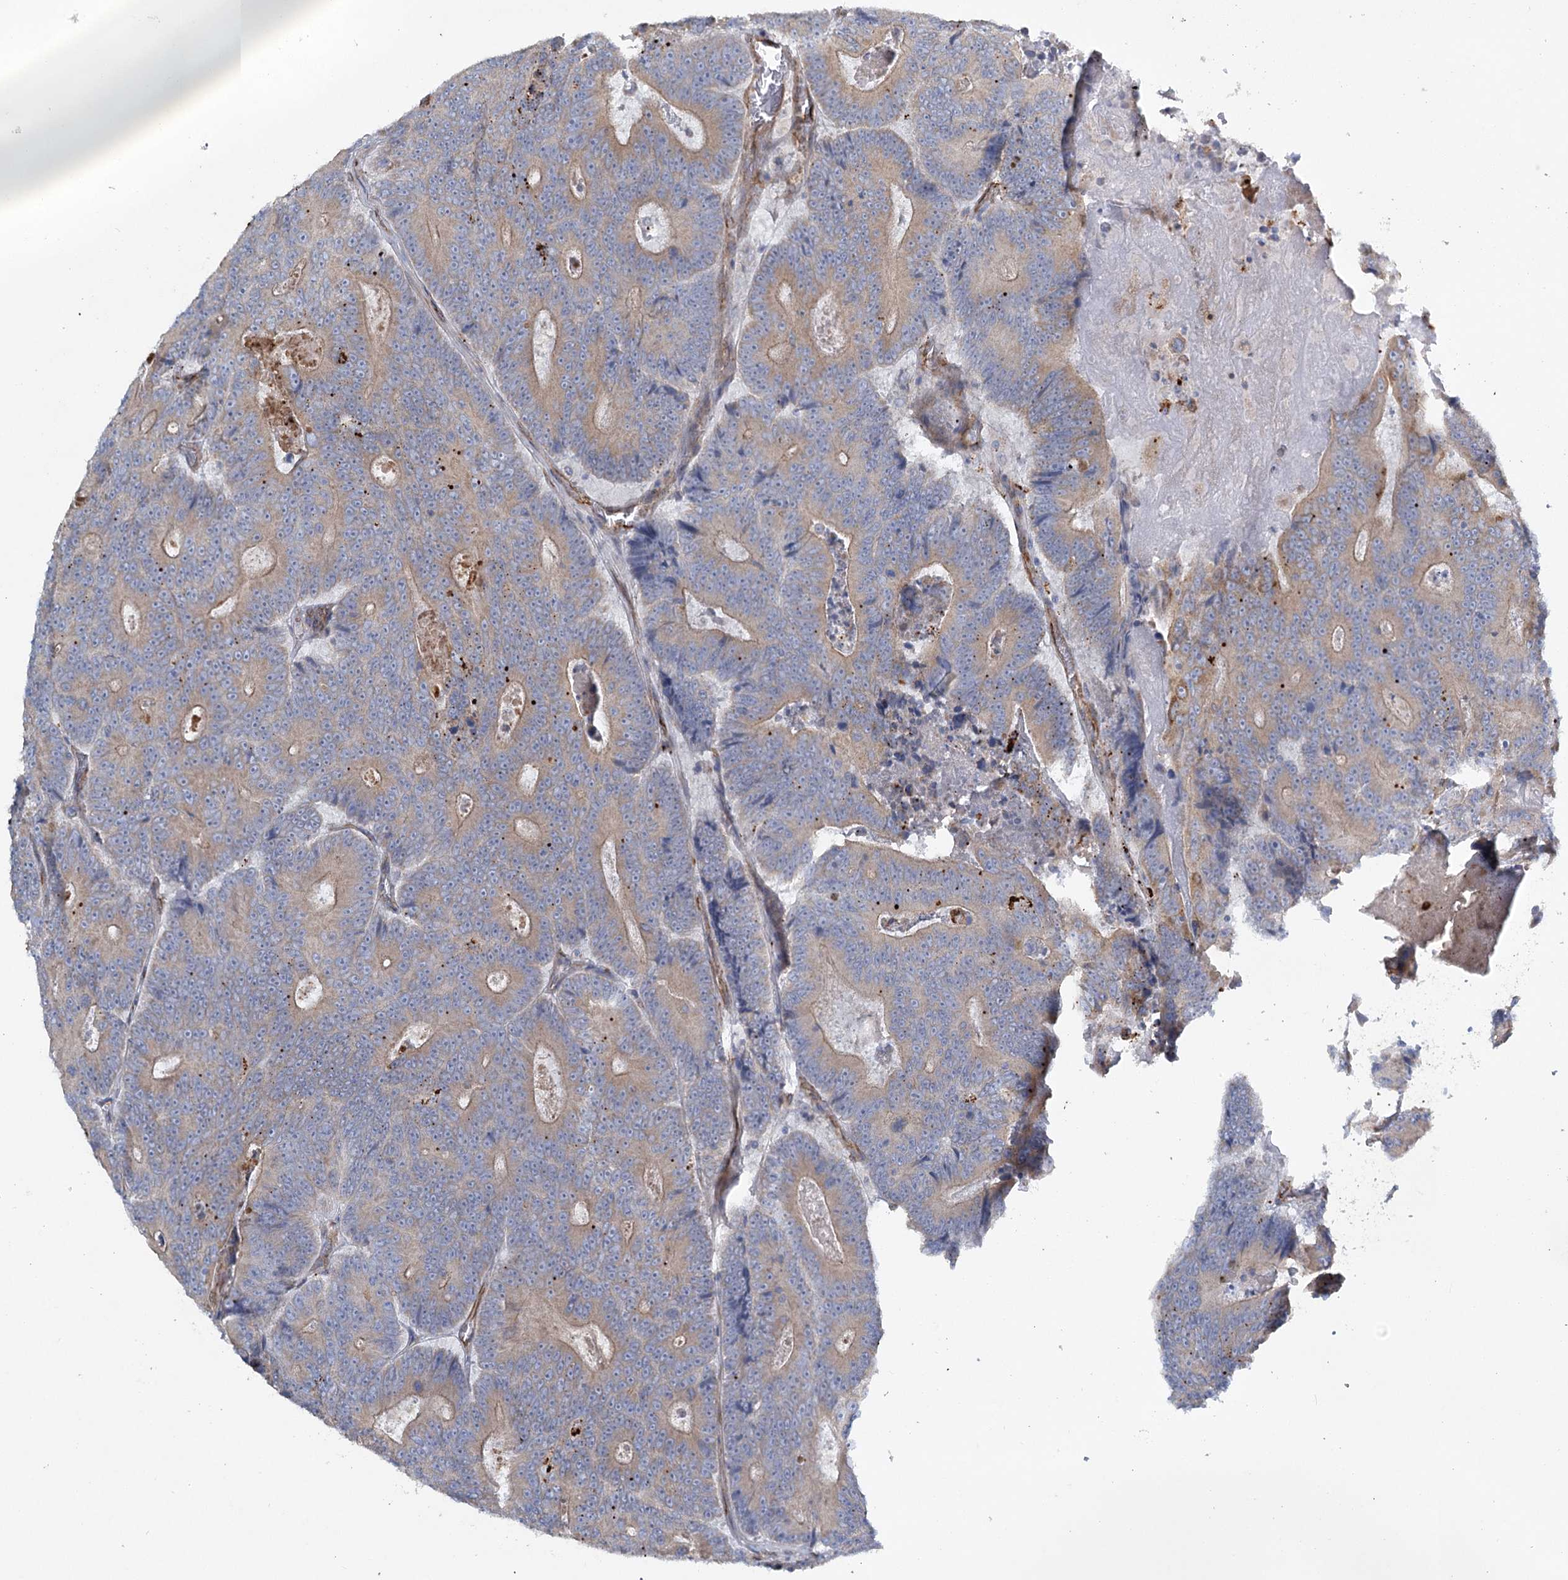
{"staining": {"intensity": "weak", "quantity": ">75%", "location": "cytoplasmic/membranous"}, "tissue": "colorectal cancer", "cell_type": "Tumor cells", "image_type": "cancer", "snomed": [{"axis": "morphology", "description": "Adenocarcinoma, NOS"}, {"axis": "topography", "description": "Colon"}], "caption": "A high-resolution micrograph shows immunohistochemistry staining of colorectal cancer (adenocarcinoma), which displays weak cytoplasmic/membranous positivity in approximately >75% of tumor cells. Immunohistochemistry stains the protein in brown and the nuclei are stained blue.", "gene": "TMEM164", "patient": {"sex": "male", "age": 83}}